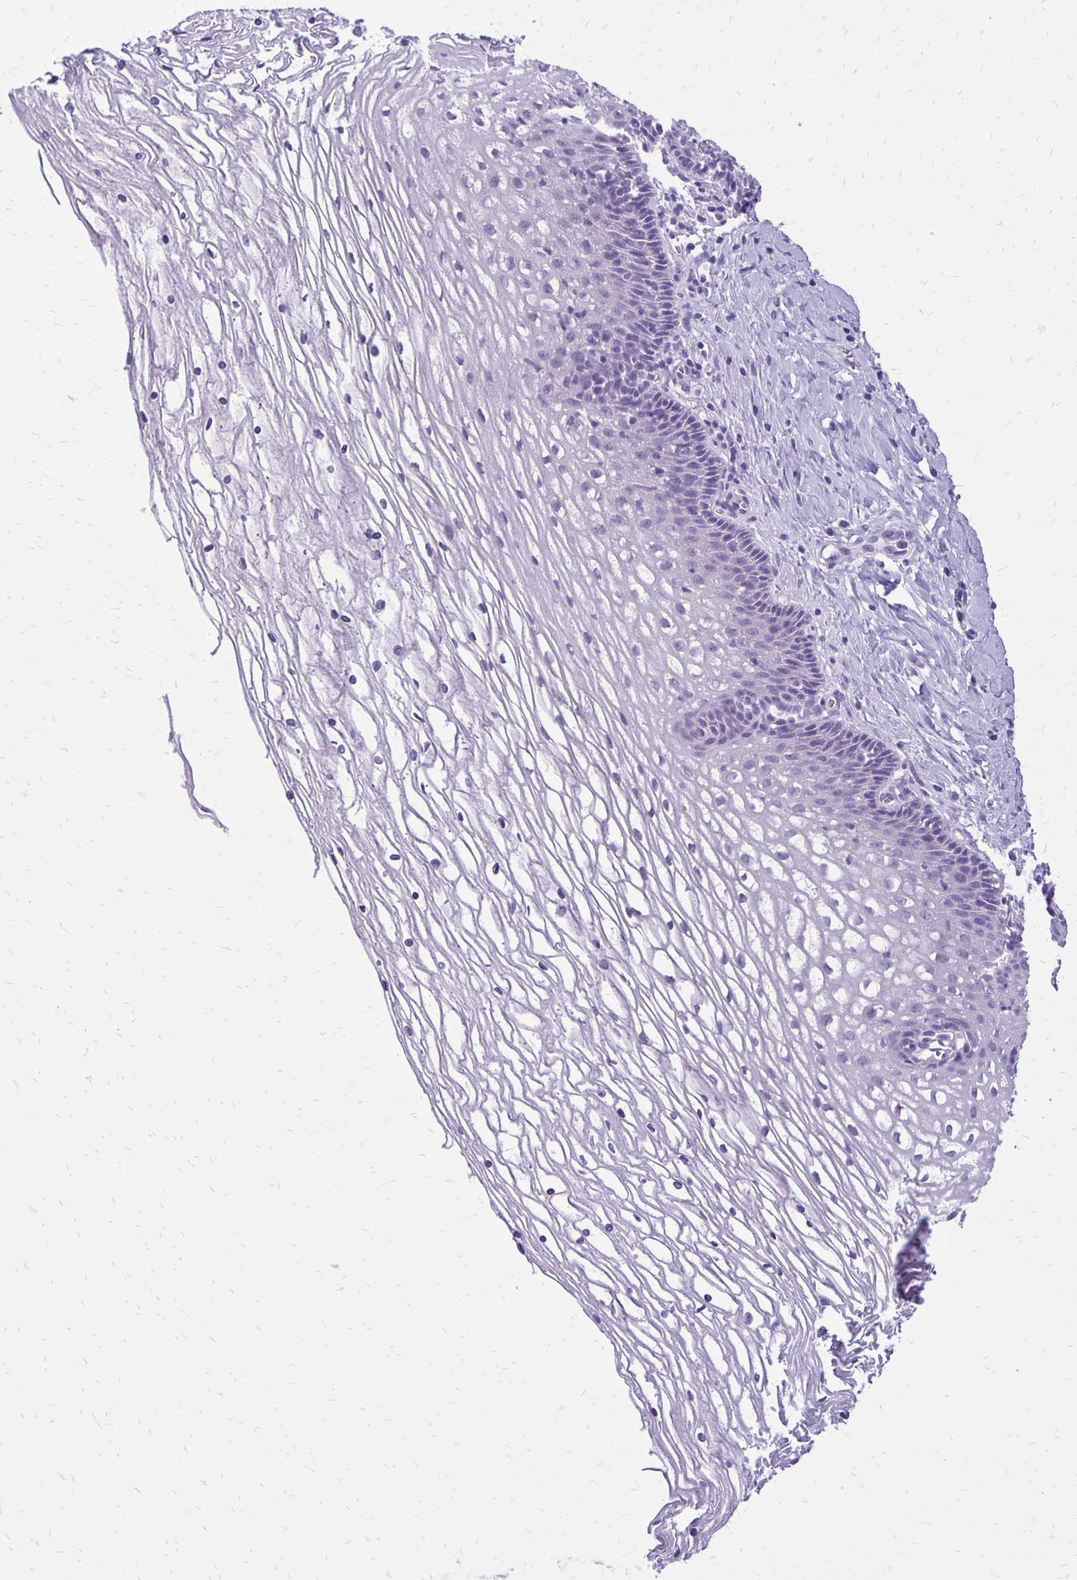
{"staining": {"intensity": "negative", "quantity": "none", "location": "none"}, "tissue": "cervix", "cell_type": "Glandular cells", "image_type": "normal", "snomed": [{"axis": "morphology", "description": "Normal tissue, NOS"}, {"axis": "topography", "description": "Cervix"}], "caption": "This is an IHC histopathology image of benign cervix. There is no positivity in glandular cells.", "gene": "ANKRD45", "patient": {"sex": "female", "age": 36}}